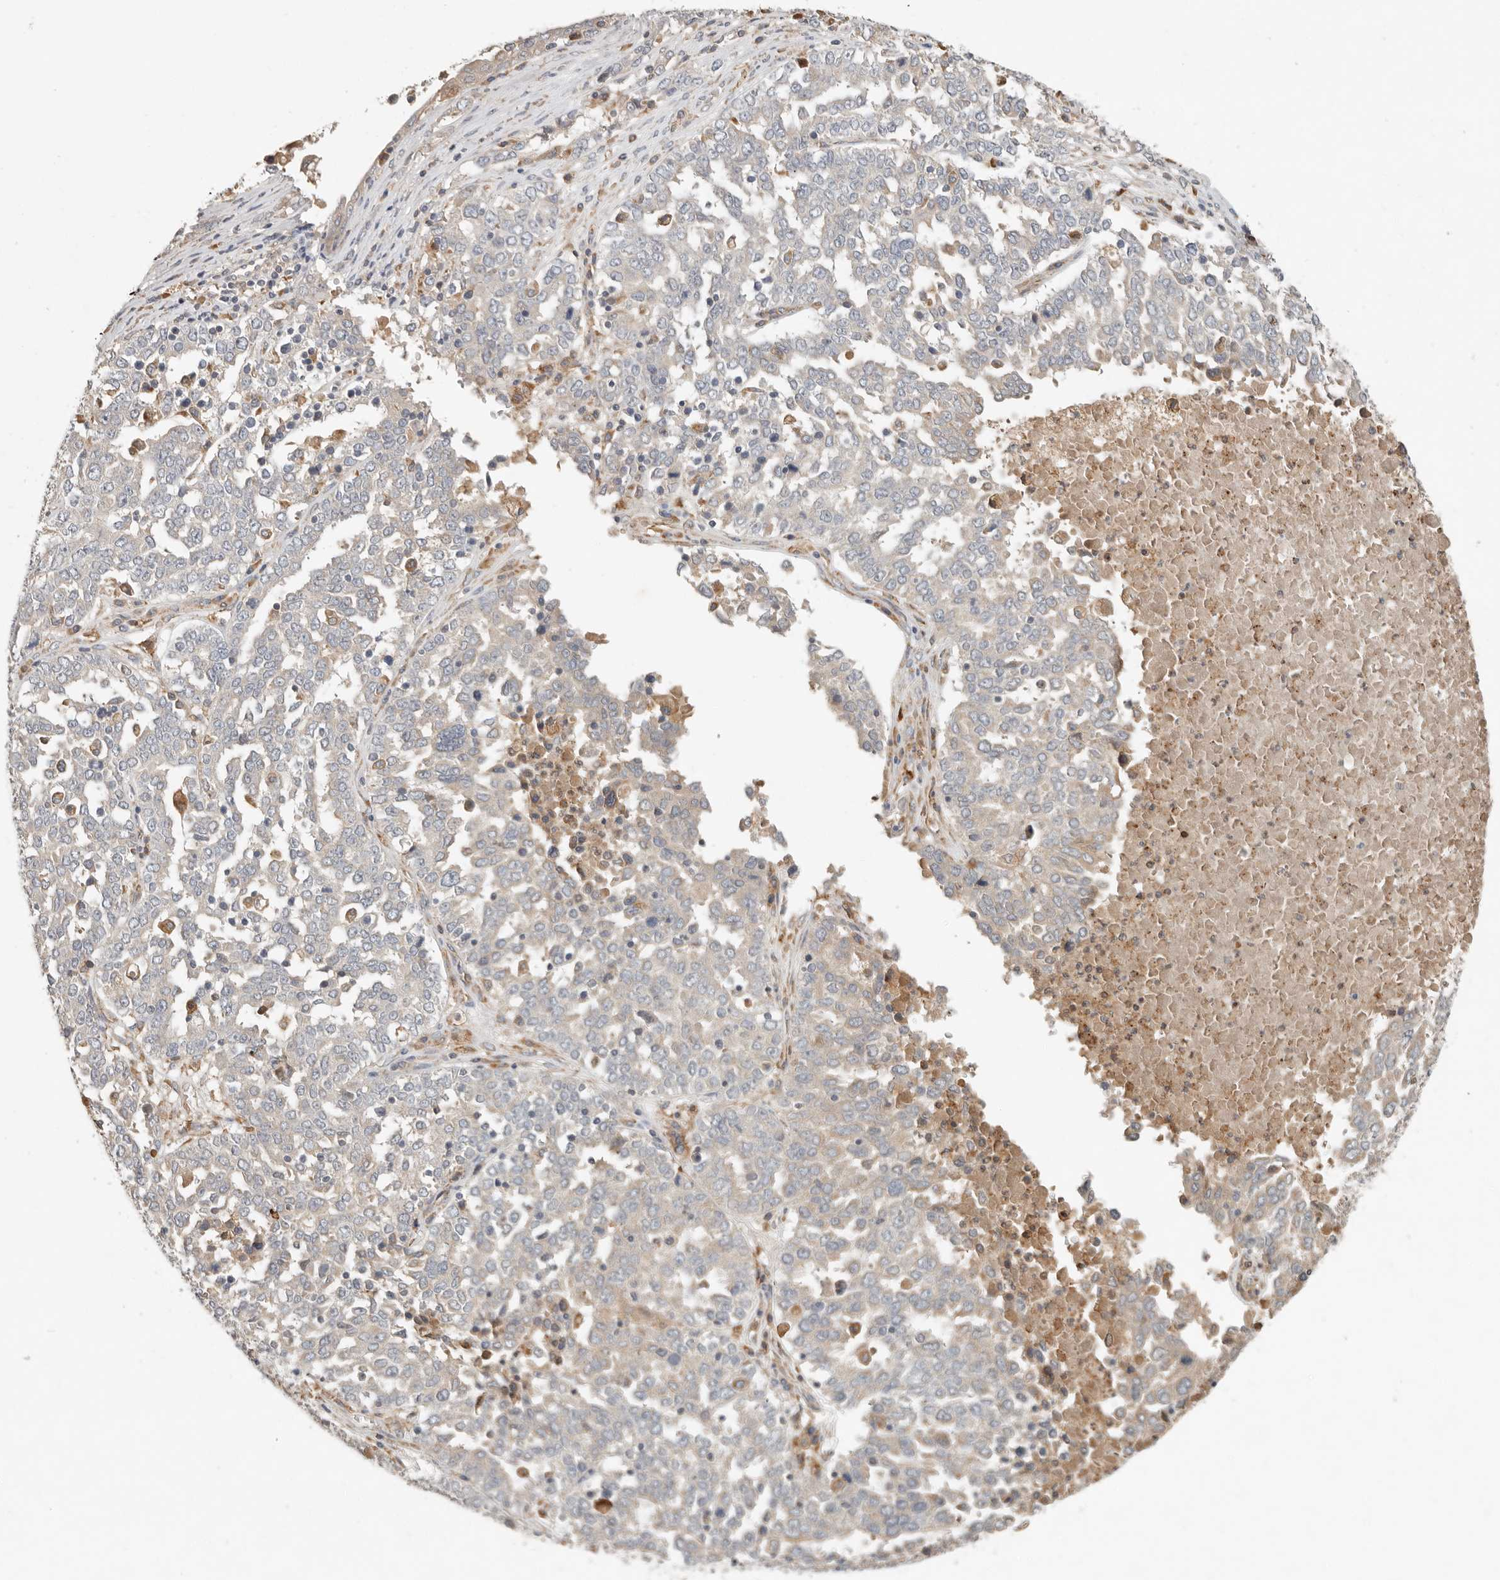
{"staining": {"intensity": "weak", "quantity": "<25%", "location": "cytoplasmic/membranous"}, "tissue": "ovarian cancer", "cell_type": "Tumor cells", "image_type": "cancer", "snomed": [{"axis": "morphology", "description": "Carcinoma, endometroid"}, {"axis": "topography", "description": "Ovary"}], "caption": "Tumor cells are negative for brown protein staining in ovarian endometroid carcinoma.", "gene": "ARHGEF10L", "patient": {"sex": "female", "age": 62}}